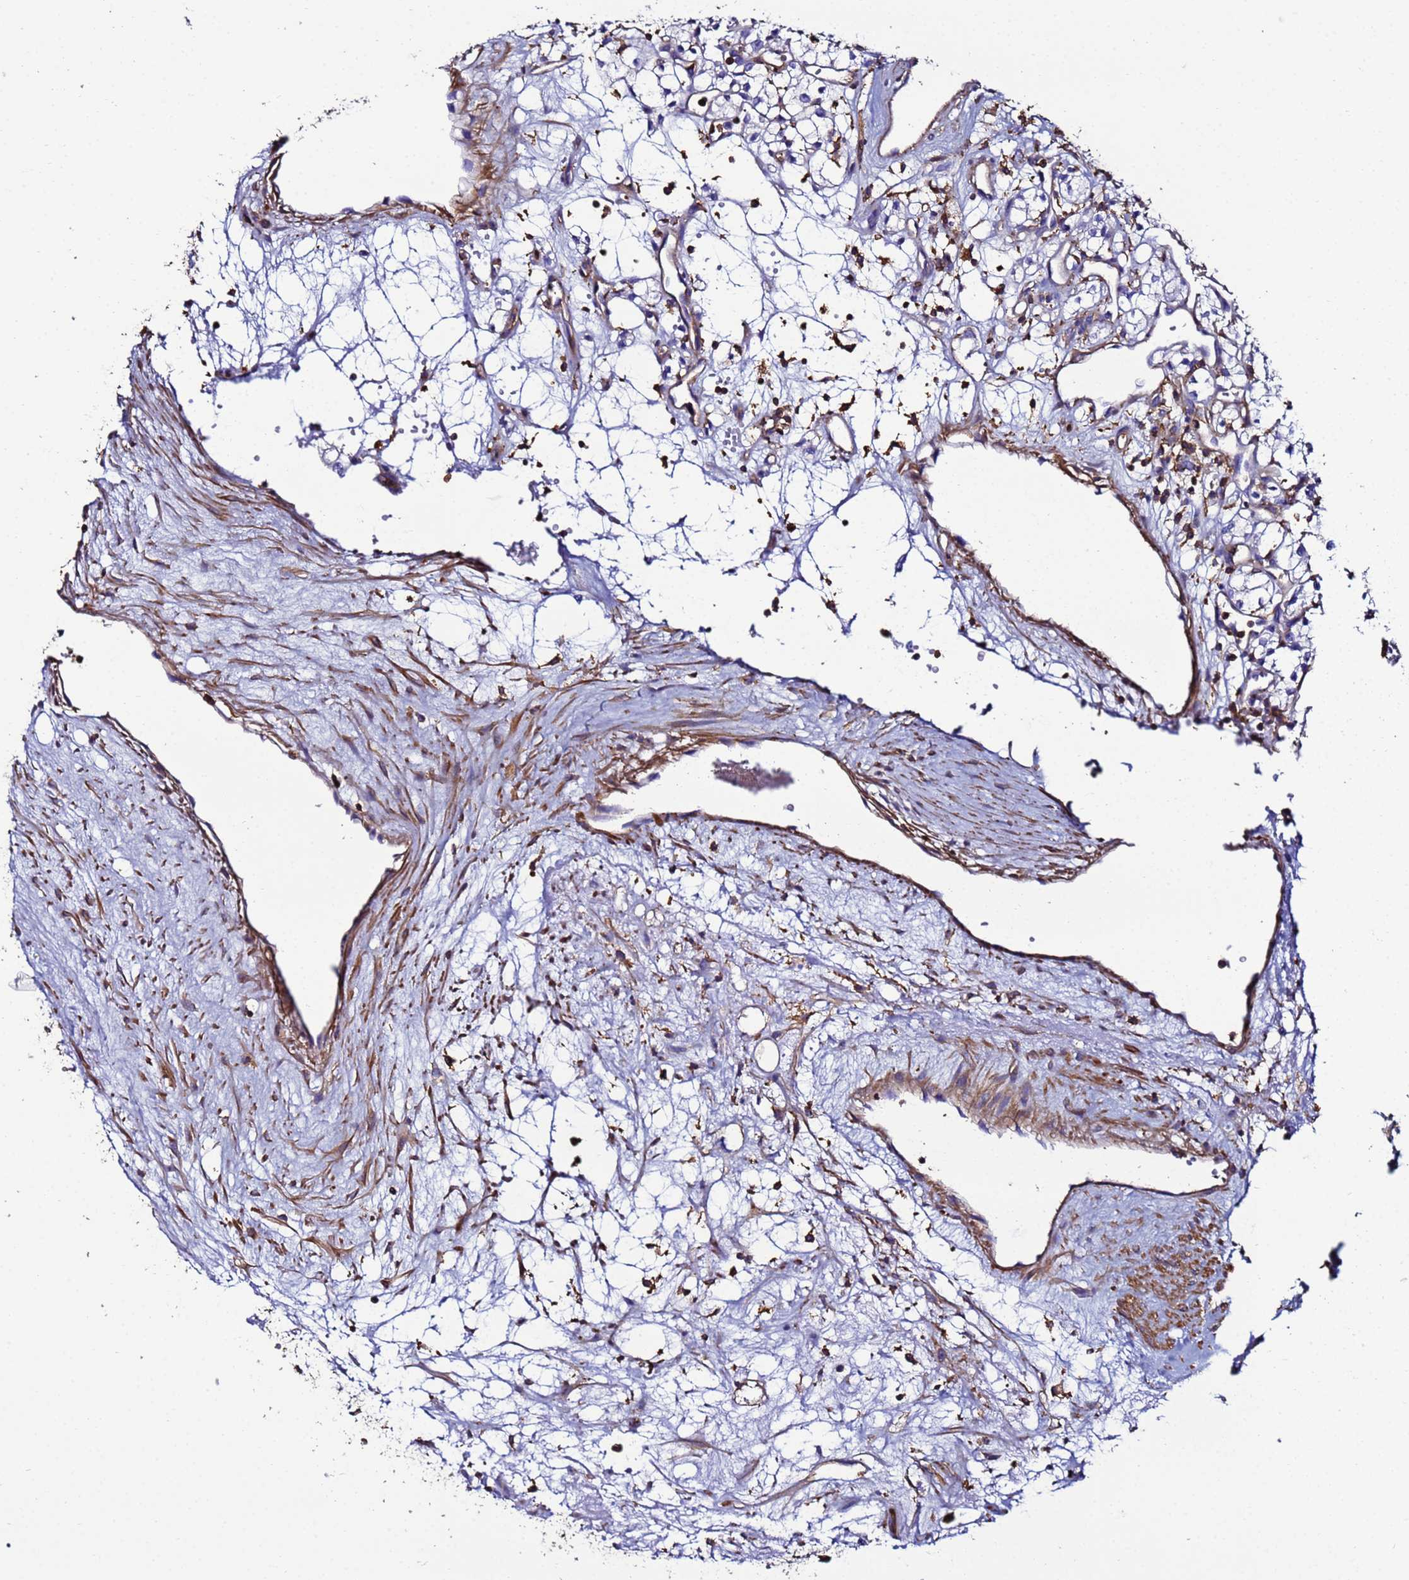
{"staining": {"intensity": "negative", "quantity": "none", "location": "none"}, "tissue": "renal cancer", "cell_type": "Tumor cells", "image_type": "cancer", "snomed": [{"axis": "morphology", "description": "Adenocarcinoma, NOS"}, {"axis": "topography", "description": "Kidney"}], "caption": "An image of human renal cancer (adenocarcinoma) is negative for staining in tumor cells.", "gene": "ACTB", "patient": {"sex": "male", "age": 59}}